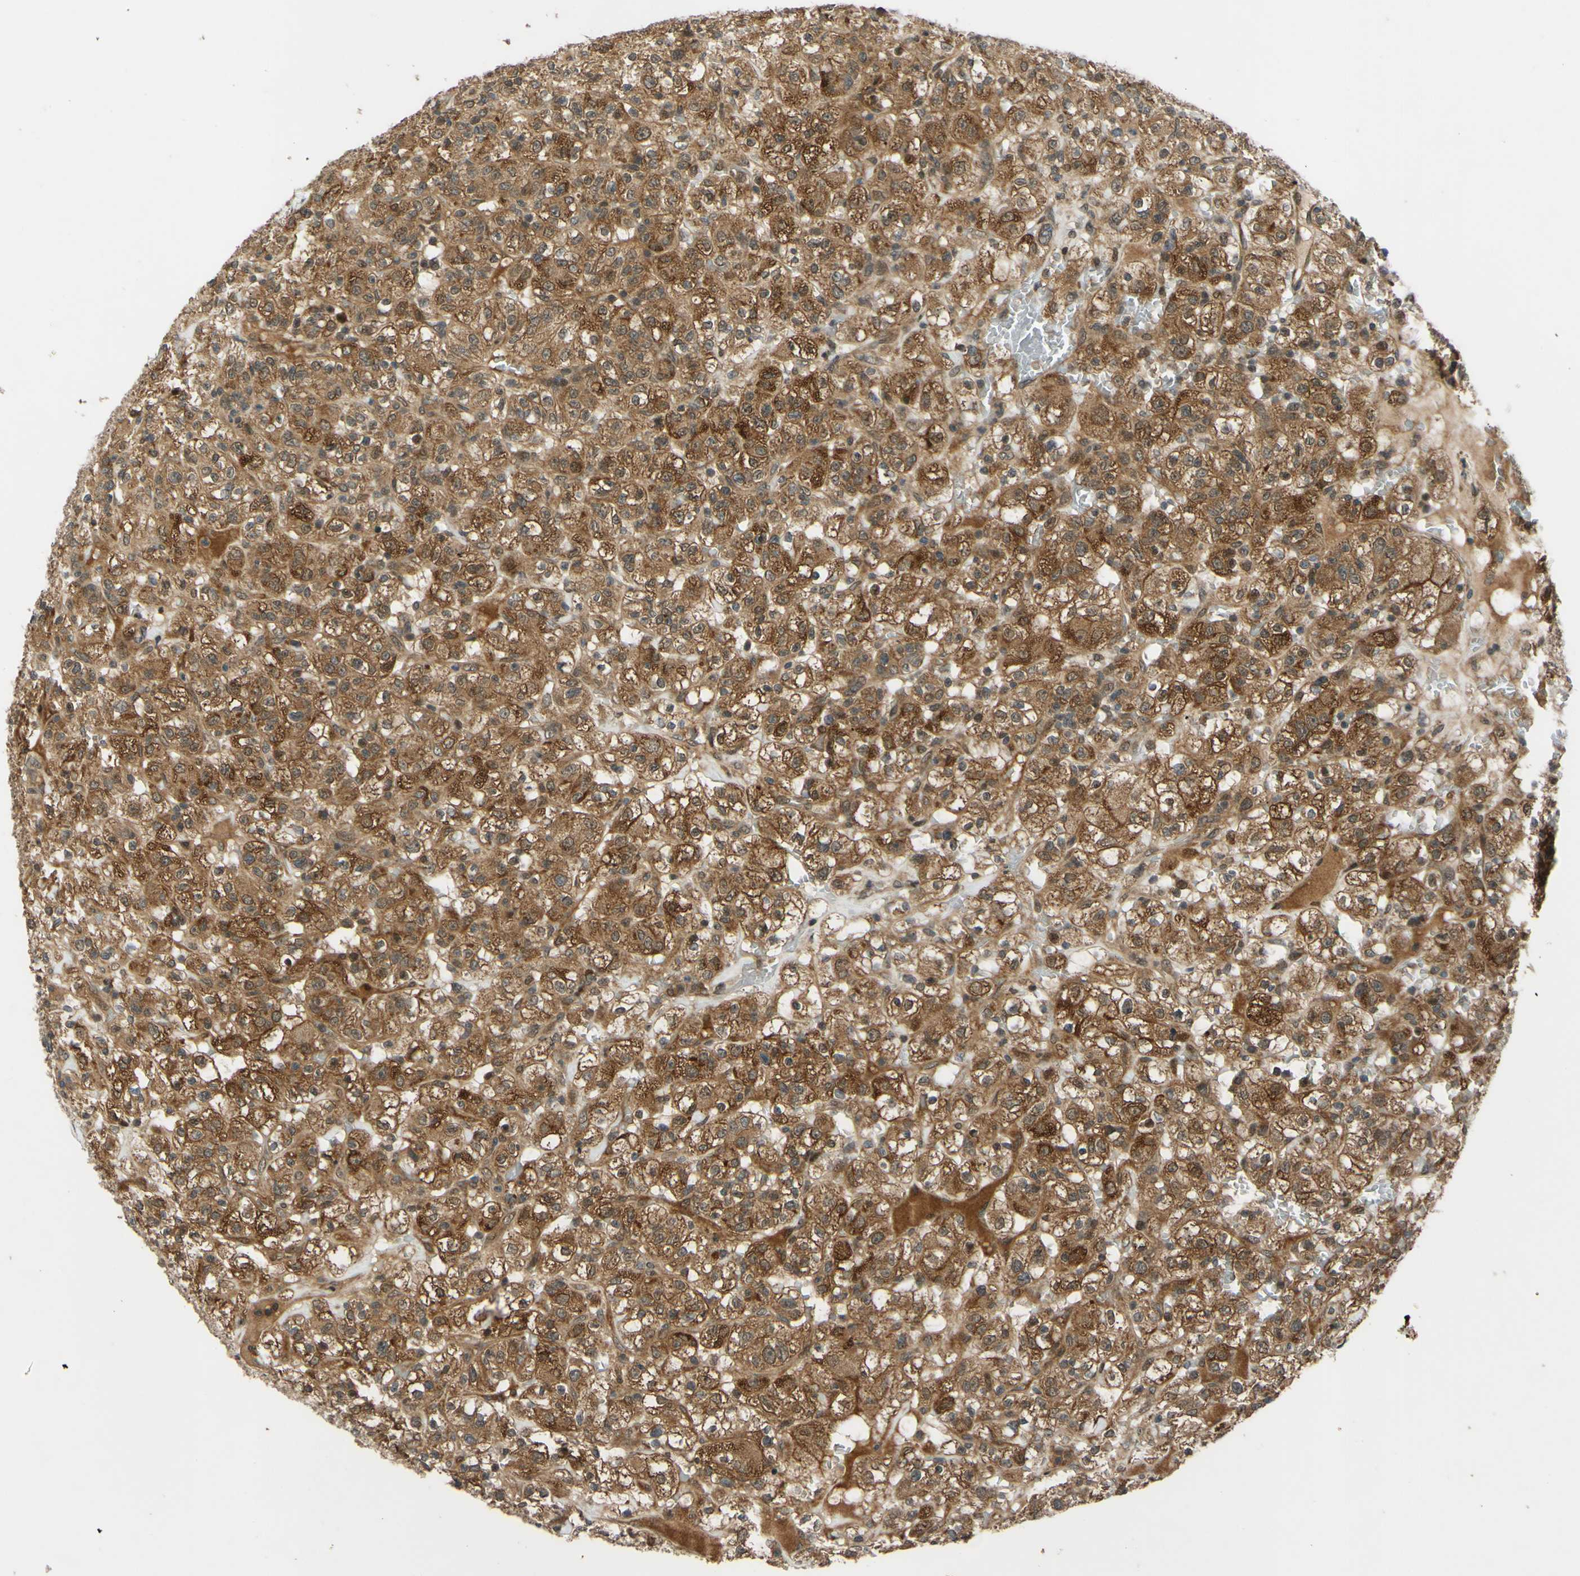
{"staining": {"intensity": "moderate", "quantity": ">75%", "location": "cytoplasmic/membranous"}, "tissue": "renal cancer", "cell_type": "Tumor cells", "image_type": "cancer", "snomed": [{"axis": "morphology", "description": "Normal tissue, NOS"}, {"axis": "morphology", "description": "Adenocarcinoma, NOS"}, {"axis": "topography", "description": "Kidney"}], "caption": "A high-resolution photomicrograph shows IHC staining of adenocarcinoma (renal), which exhibits moderate cytoplasmic/membranous expression in approximately >75% of tumor cells.", "gene": "ABCC8", "patient": {"sex": "female", "age": 72}}